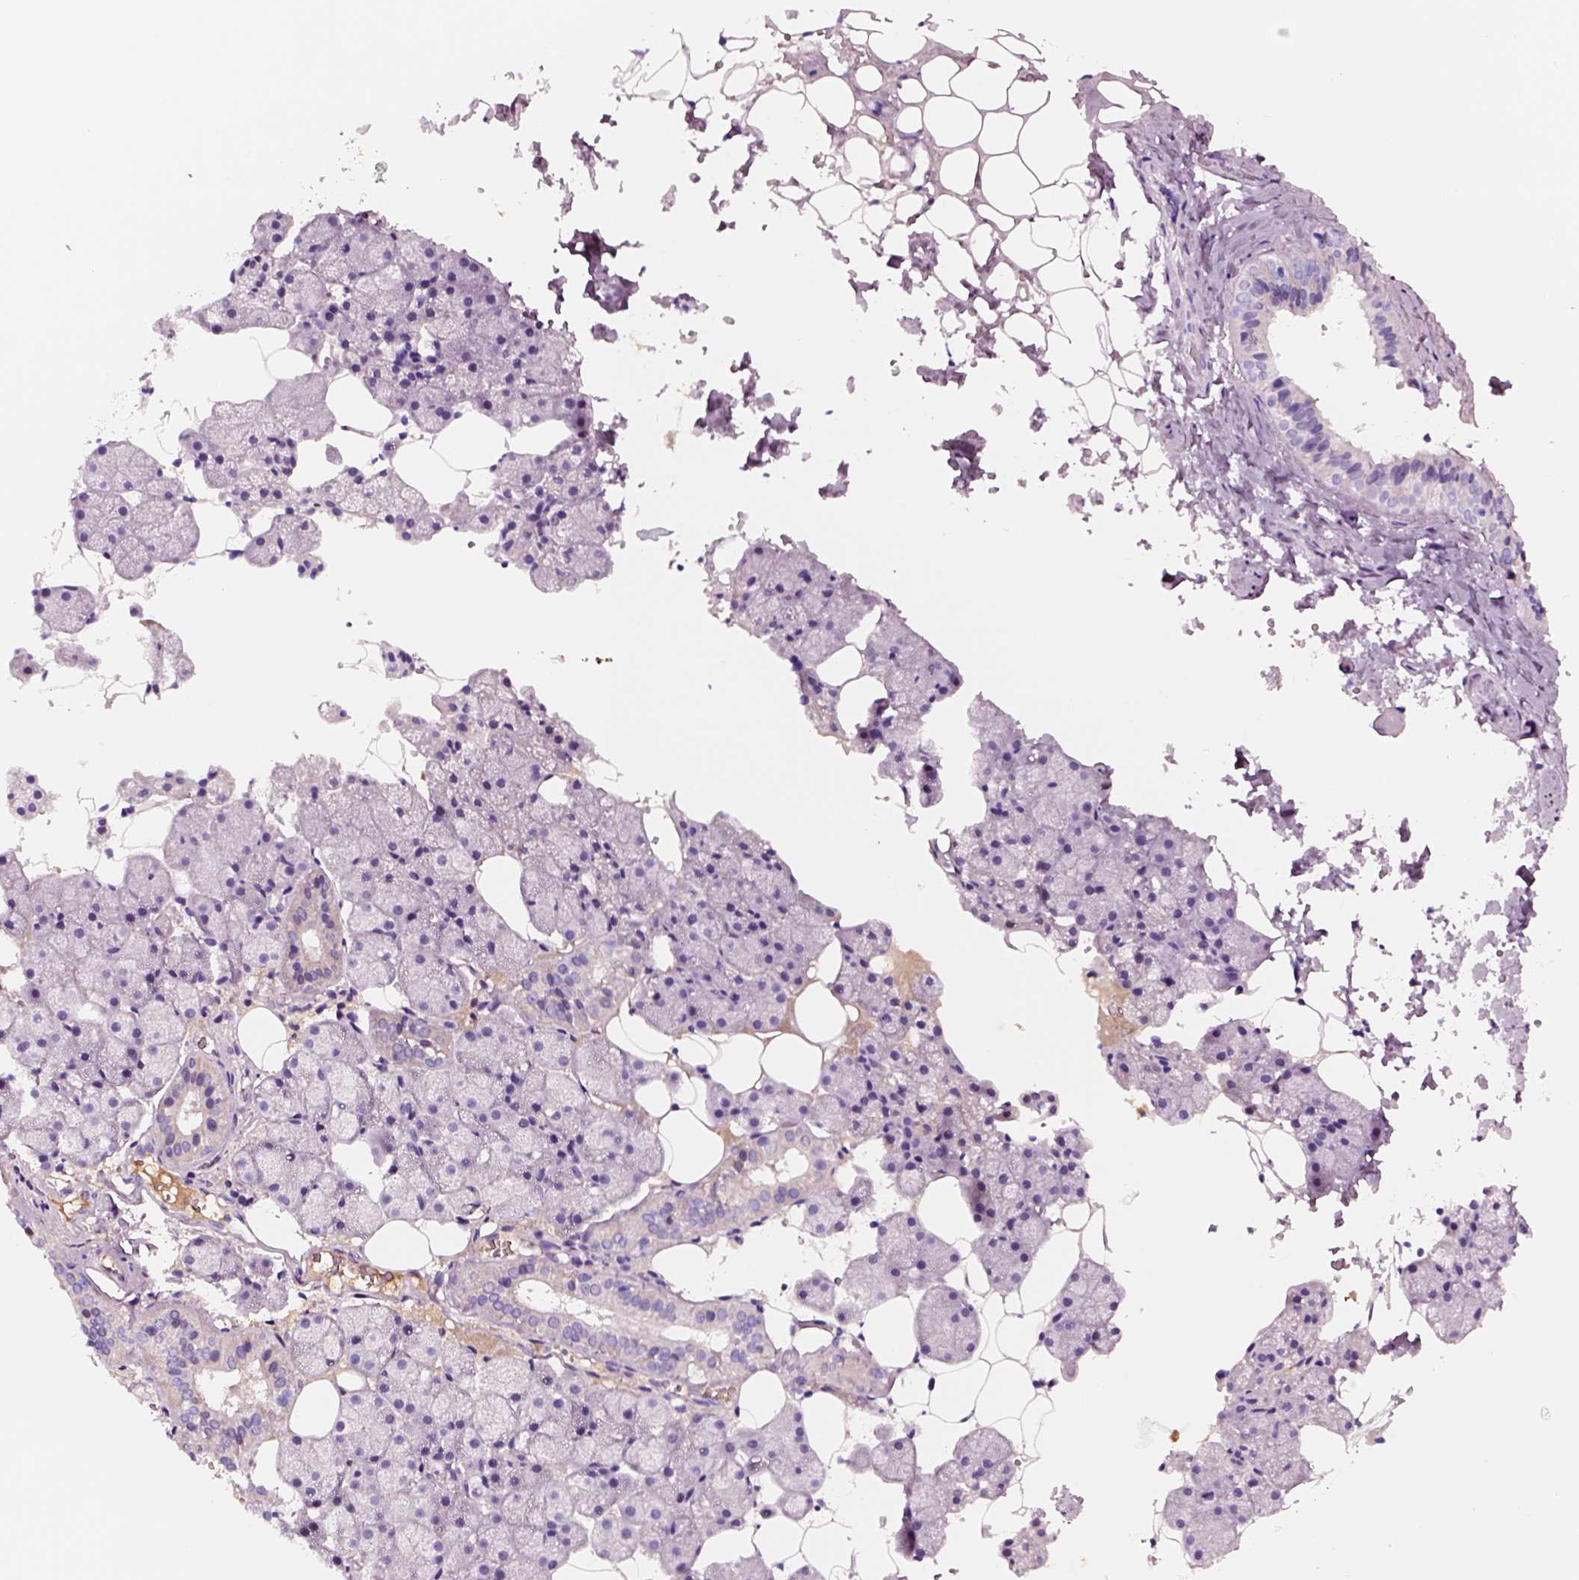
{"staining": {"intensity": "negative", "quantity": "none", "location": "none"}, "tissue": "salivary gland", "cell_type": "Glandular cells", "image_type": "normal", "snomed": [{"axis": "morphology", "description": "Normal tissue, NOS"}, {"axis": "topography", "description": "Salivary gland"}], "caption": "Immunohistochemistry (IHC) histopathology image of benign salivary gland: salivary gland stained with DAB shows no significant protein staining in glandular cells.", "gene": "TF", "patient": {"sex": "male", "age": 38}}